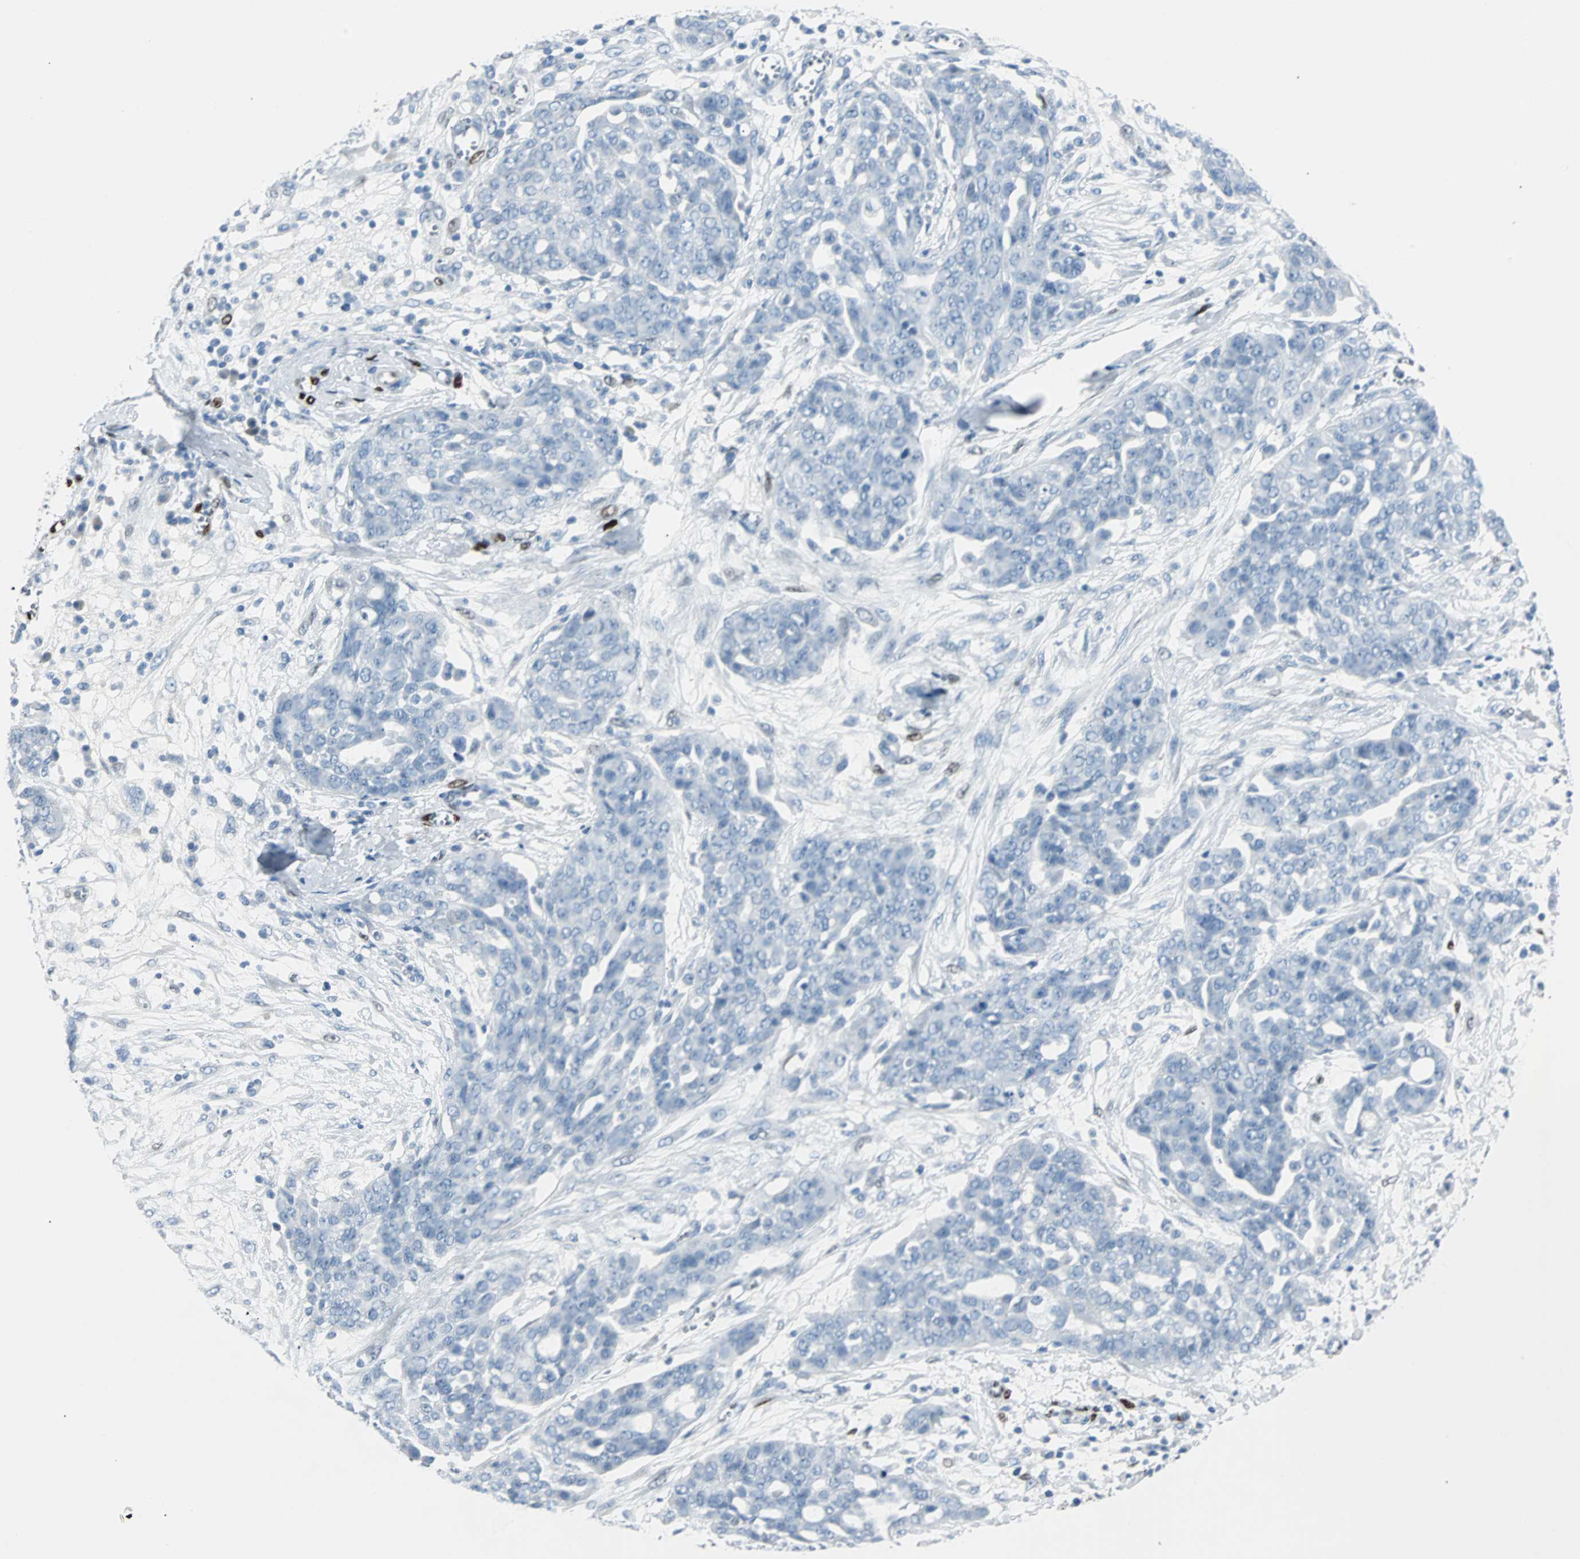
{"staining": {"intensity": "negative", "quantity": "none", "location": "none"}, "tissue": "ovarian cancer", "cell_type": "Tumor cells", "image_type": "cancer", "snomed": [{"axis": "morphology", "description": "Cystadenocarcinoma, serous, NOS"}, {"axis": "topography", "description": "Soft tissue"}, {"axis": "topography", "description": "Ovary"}], "caption": "IHC image of ovarian cancer (serous cystadenocarcinoma) stained for a protein (brown), which demonstrates no positivity in tumor cells.", "gene": "IL33", "patient": {"sex": "female", "age": 57}}